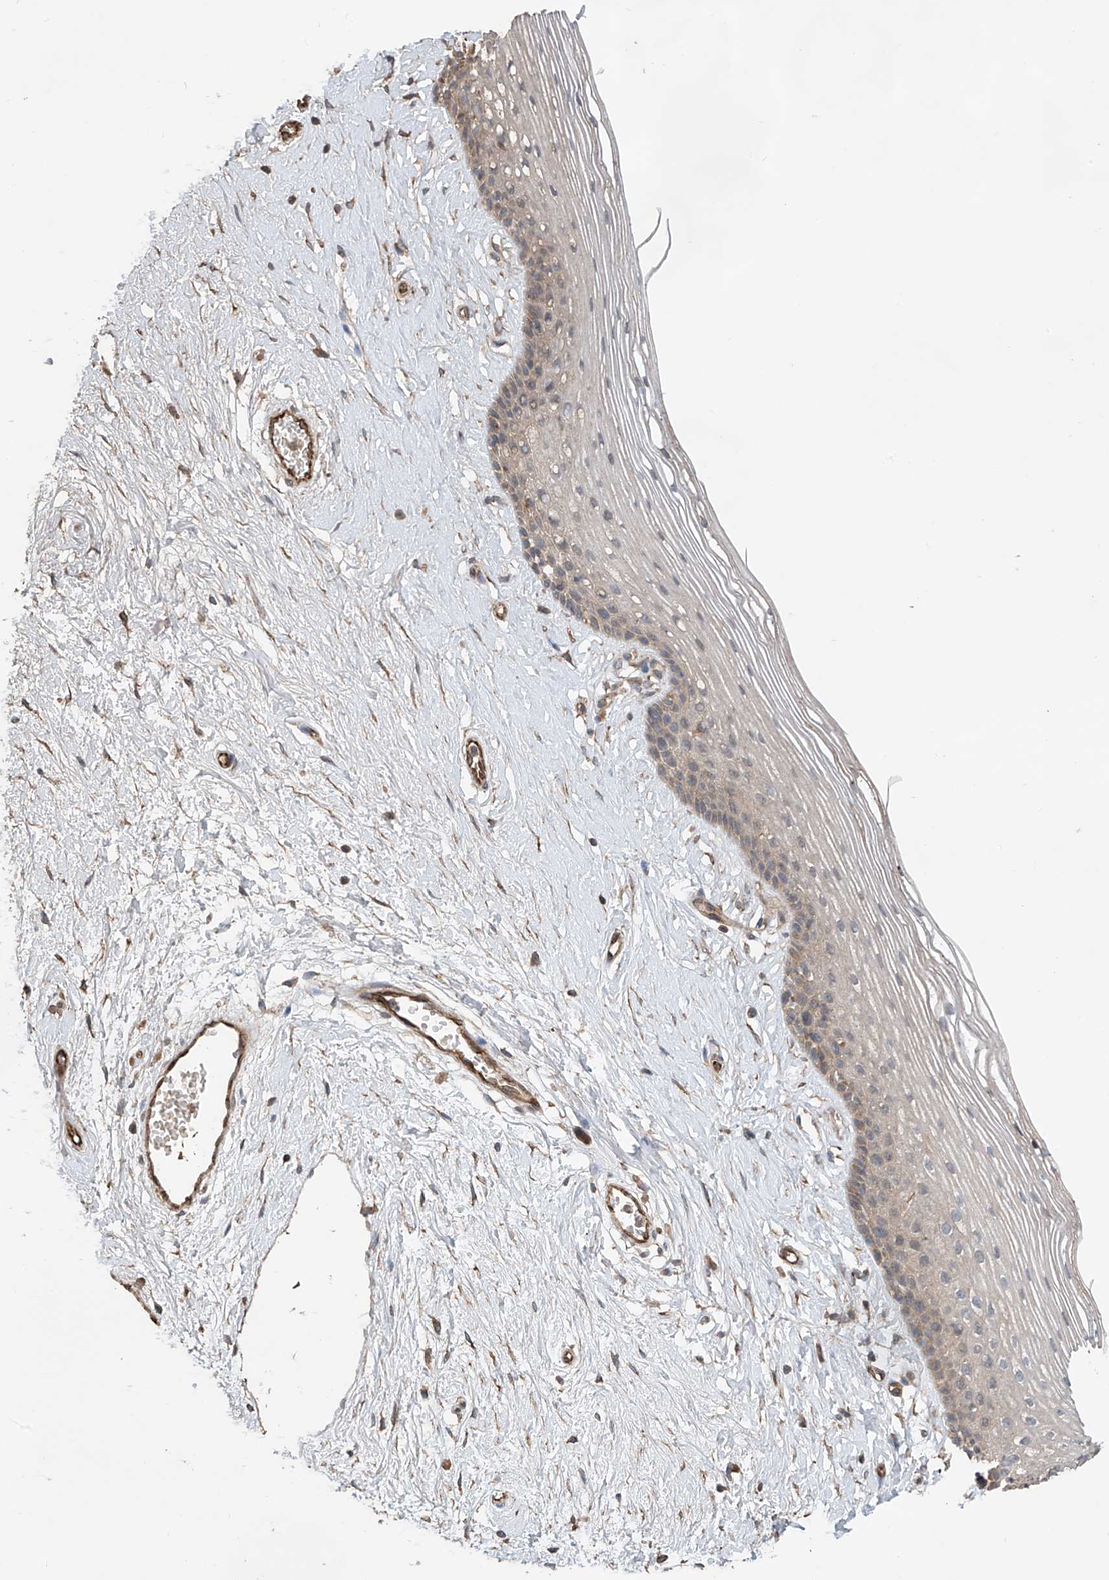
{"staining": {"intensity": "moderate", "quantity": "<25%", "location": "cytoplasmic/membranous"}, "tissue": "vagina", "cell_type": "Squamous epithelial cells", "image_type": "normal", "snomed": [{"axis": "morphology", "description": "Normal tissue, NOS"}, {"axis": "topography", "description": "Vagina"}], "caption": "A photomicrograph of human vagina stained for a protein shows moderate cytoplasmic/membranous brown staining in squamous epithelial cells. The staining was performed using DAB (3,3'-diaminobenzidine) to visualize the protein expression in brown, while the nuclei were stained in blue with hematoxylin (Magnification: 20x).", "gene": "PHACTR4", "patient": {"sex": "female", "age": 46}}